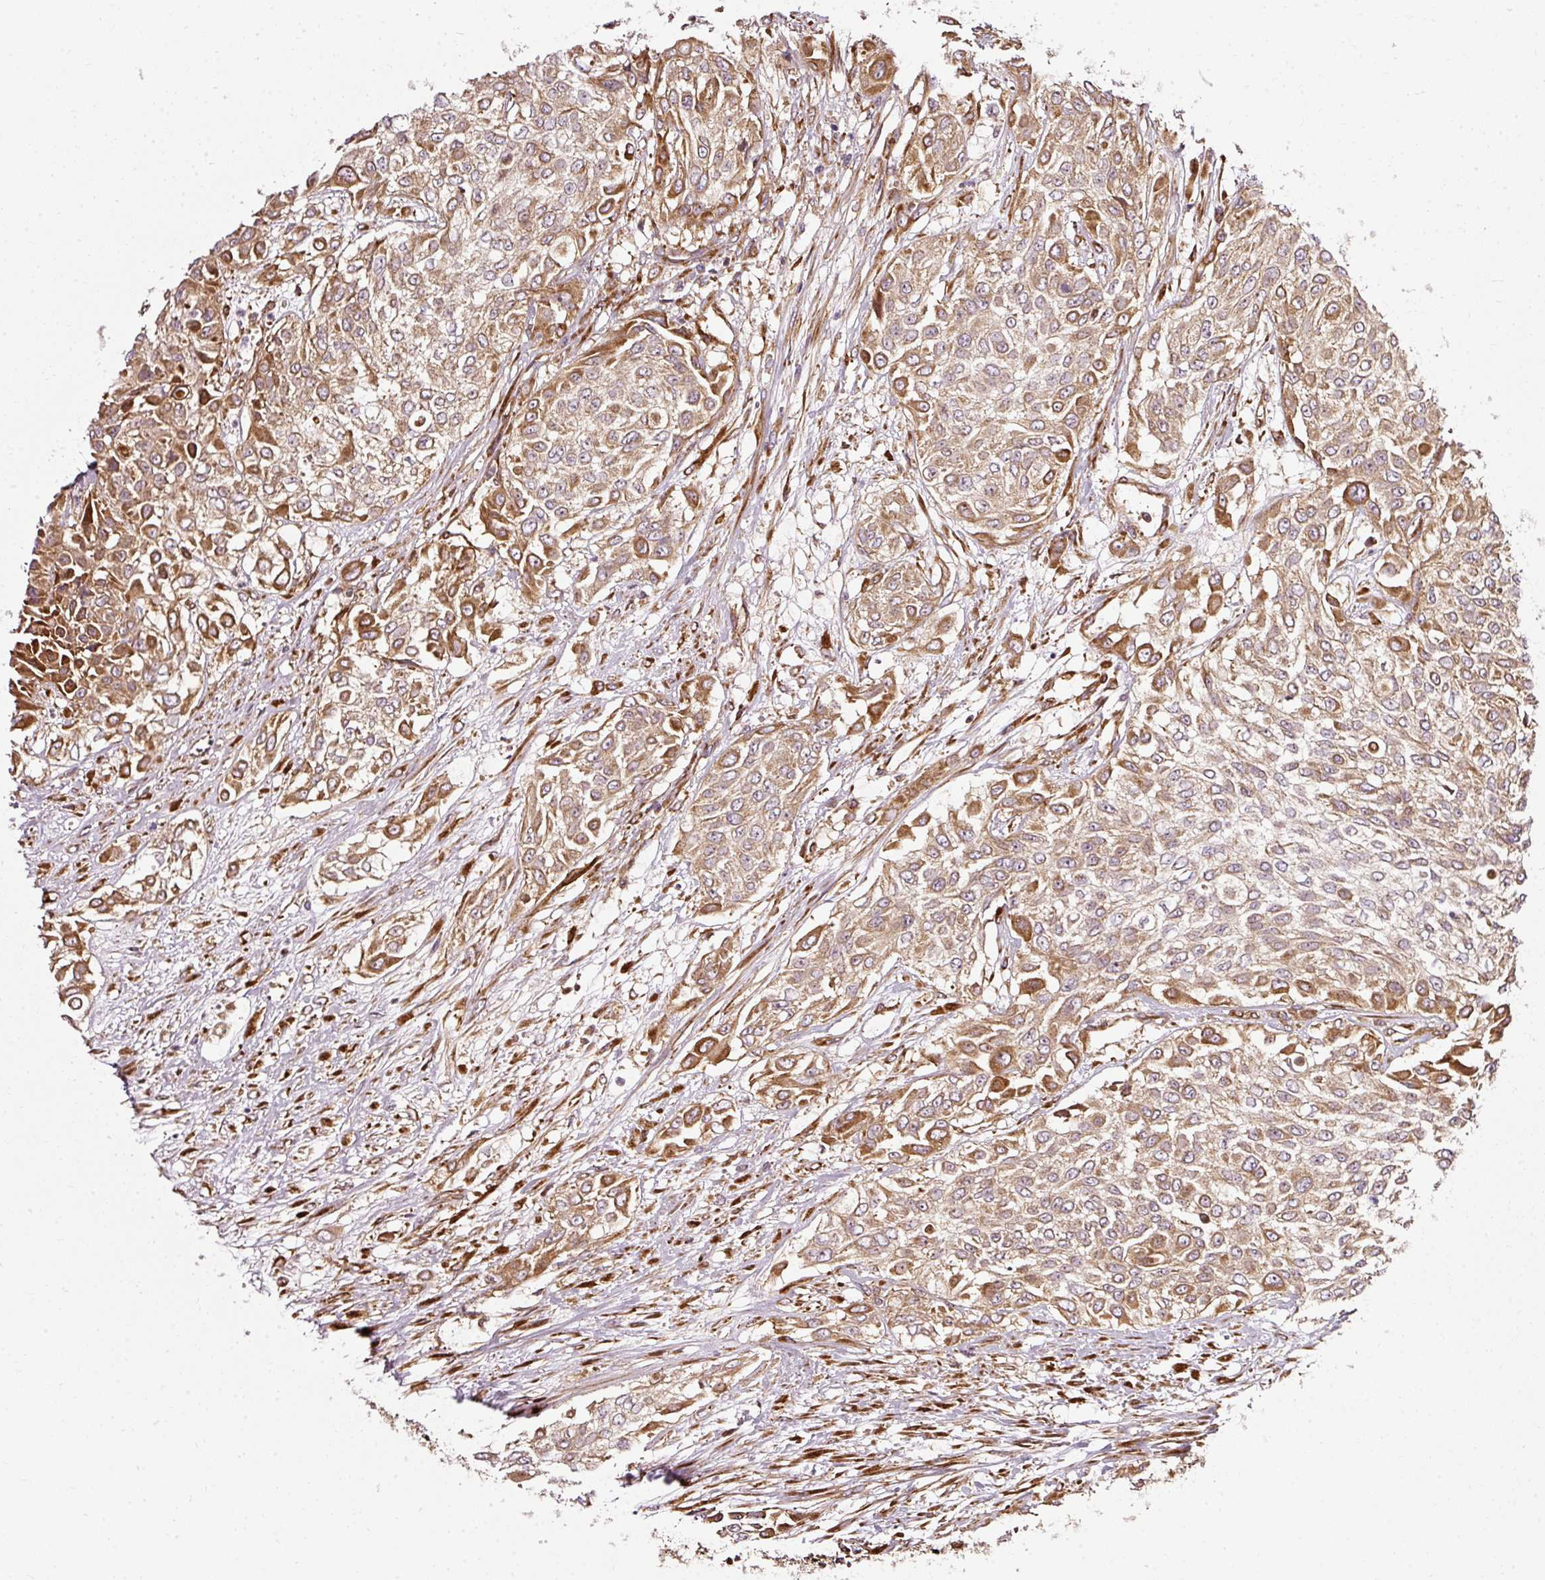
{"staining": {"intensity": "moderate", "quantity": ">75%", "location": "cytoplasmic/membranous"}, "tissue": "urothelial cancer", "cell_type": "Tumor cells", "image_type": "cancer", "snomed": [{"axis": "morphology", "description": "Urothelial carcinoma, High grade"}, {"axis": "topography", "description": "Urinary bladder"}], "caption": "Immunohistochemistry (IHC) staining of urothelial cancer, which demonstrates medium levels of moderate cytoplasmic/membranous expression in about >75% of tumor cells indicating moderate cytoplasmic/membranous protein staining. The staining was performed using DAB (brown) for protein detection and nuclei were counterstained in hematoxylin (blue).", "gene": "ISCU", "patient": {"sex": "male", "age": 57}}